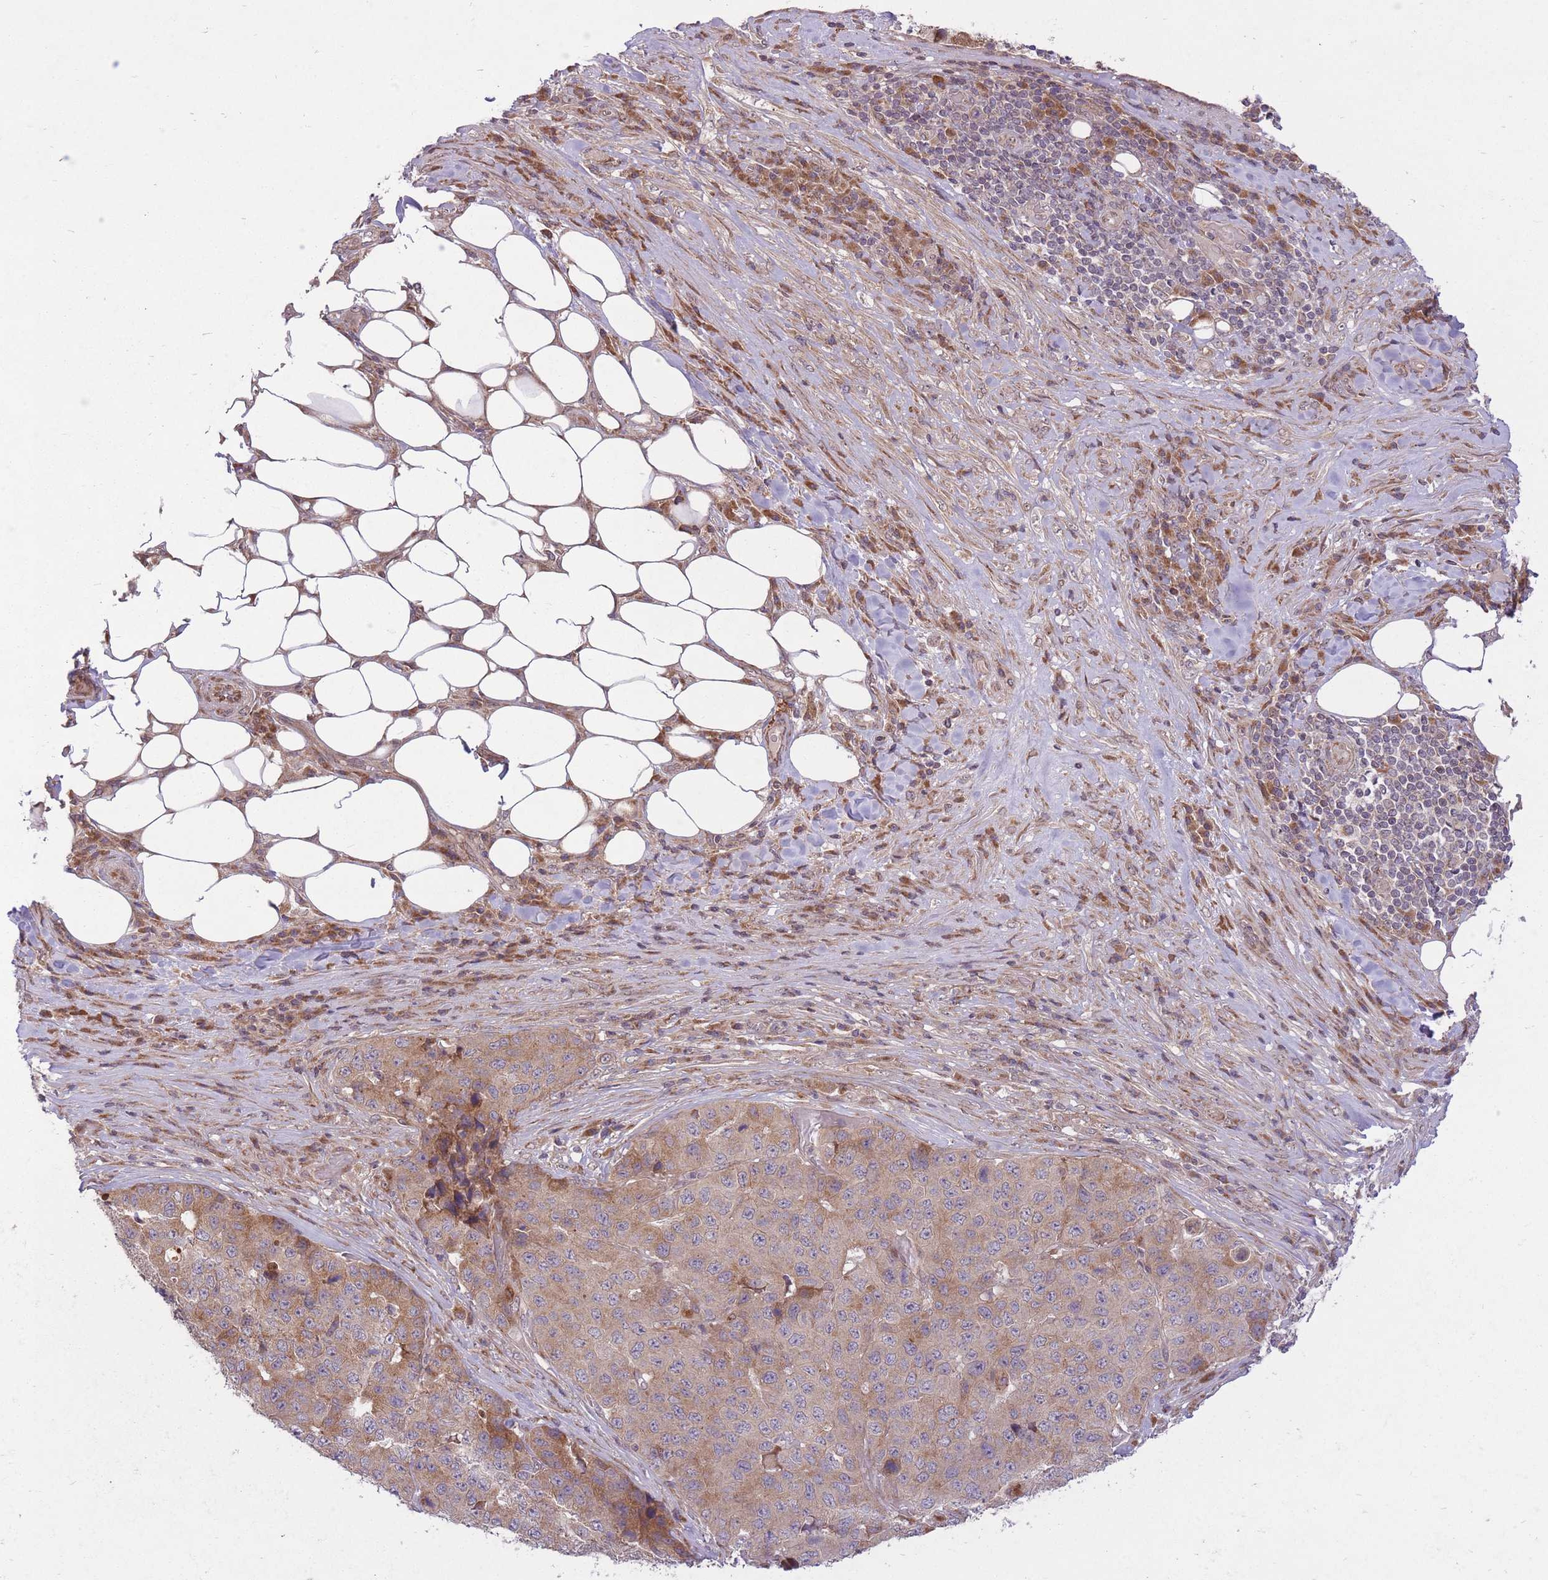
{"staining": {"intensity": "moderate", "quantity": "<25%", "location": "cytoplasmic/membranous"}, "tissue": "stomach cancer", "cell_type": "Tumor cells", "image_type": "cancer", "snomed": [{"axis": "morphology", "description": "Adenocarcinoma, NOS"}, {"axis": "topography", "description": "Stomach"}], "caption": "Human adenocarcinoma (stomach) stained for a protein (brown) displays moderate cytoplasmic/membranous positive staining in about <25% of tumor cells.", "gene": "ZNF391", "patient": {"sex": "male", "age": 71}}